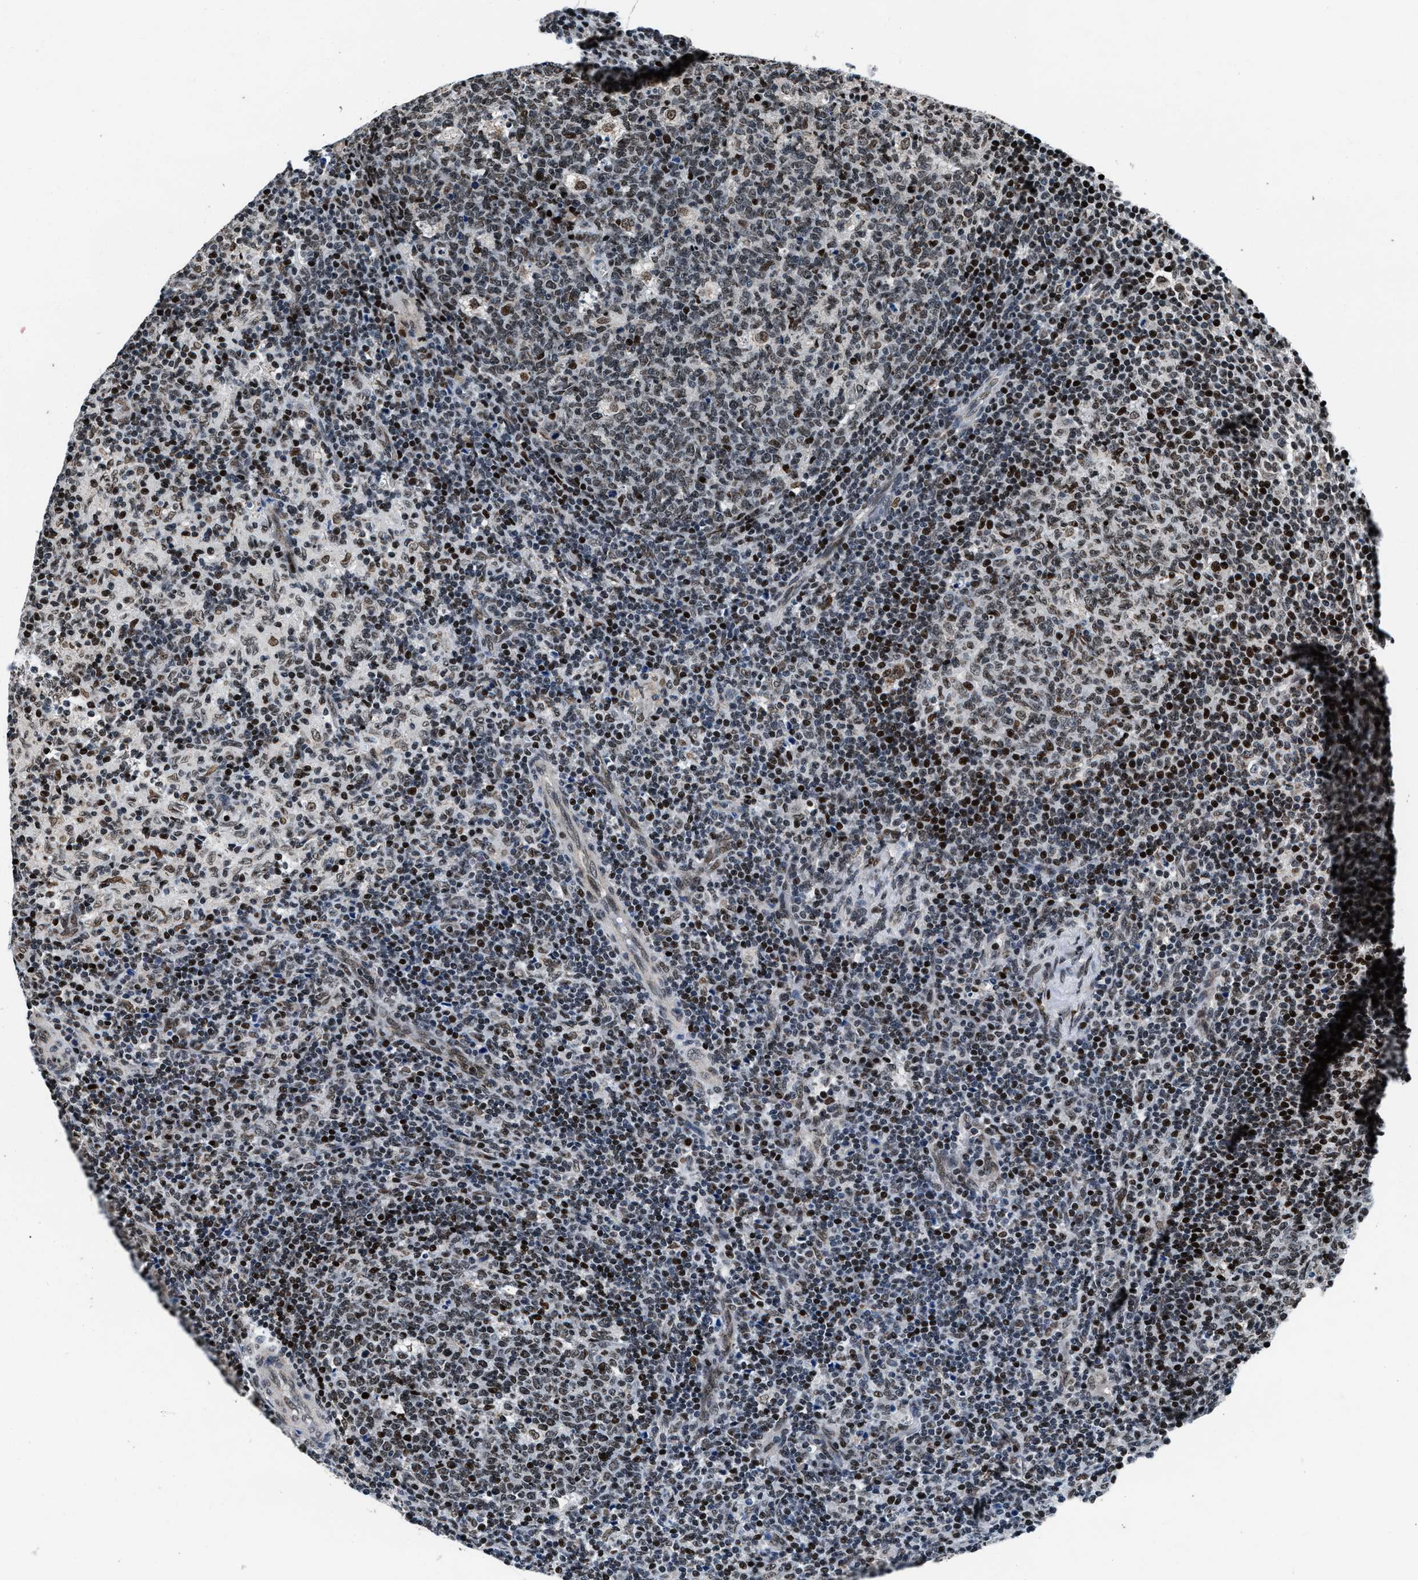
{"staining": {"intensity": "moderate", "quantity": ">75%", "location": "nuclear"}, "tissue": "lymph node", "cell_type": "Germinal center cells", "image_type": "normal", "snomed": [{"axis": "morphology", "description": "Normal tissue, NOS"}, {"axis": "morphology", "description": "Inflammation, NOS"}, {"axis": "topography", "description": "Lymph node"}], "caption": "Immunohistochemistry (IHC) (DAB) staining of normal human lymph node demonstrates moderate nuclear protein expression in approximately >75% of germinal center cells.", "gene": "PRRC2B", "patient": {"sex": "male", "age": 55}}